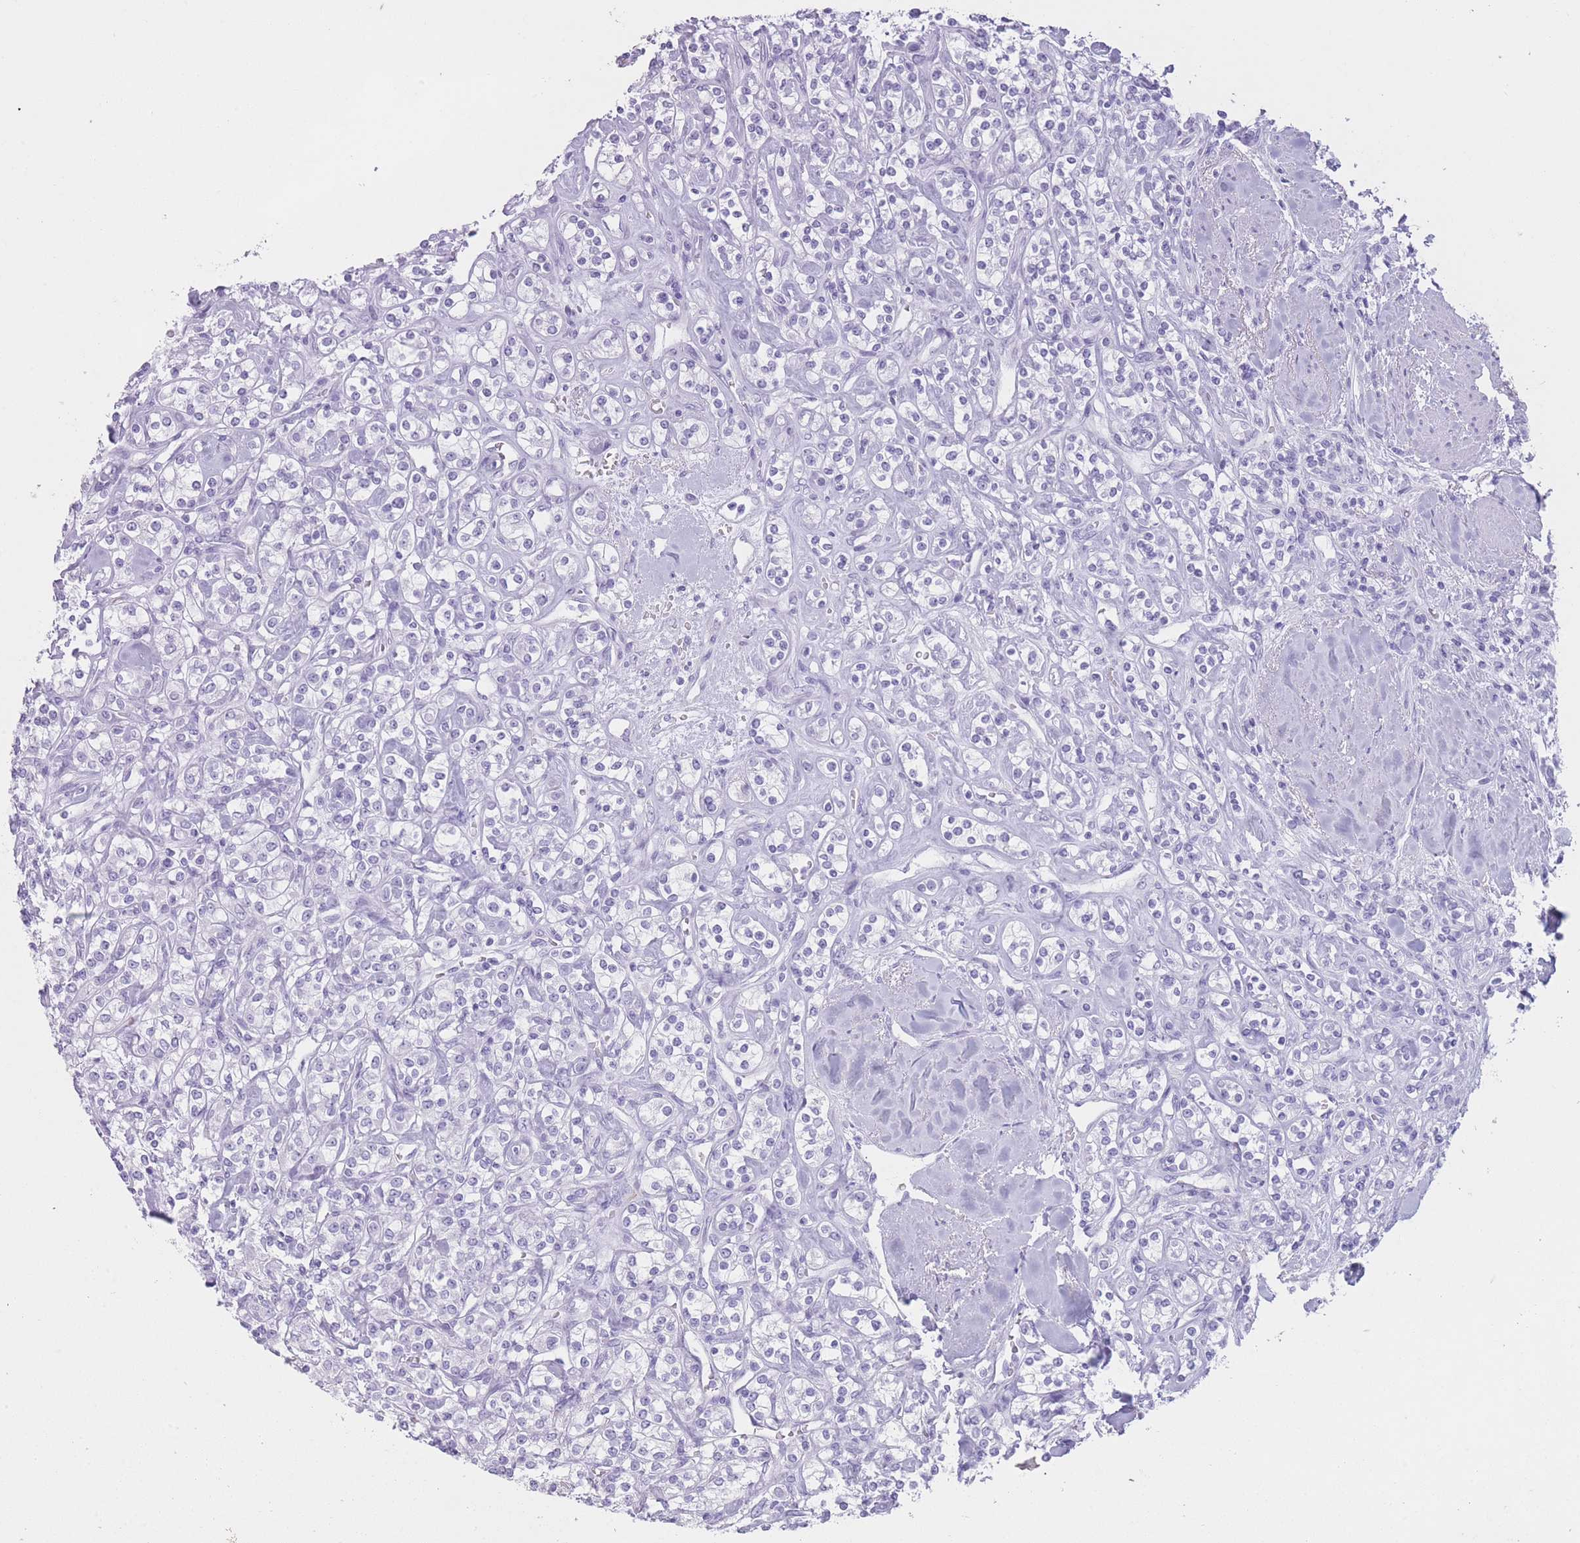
{"staining": {"intensity": "negative", "quantity": "none", "location": "none"}, "tissue": "renal cancer", "cell_type": "Tumor cells", "image_type": "cancer", "snomed": [{"axis": "morphology", "description": "Adenocarcinoma, NOS"}, {"axis": "topography", "description": "Kidney"}], "caption": "Immunohistochemistry (IHC) of renal cancer demonstrates no positivity in tumor cells.", "gene": "OR4F21", "patient": {"sex": "male", "age": 77}}